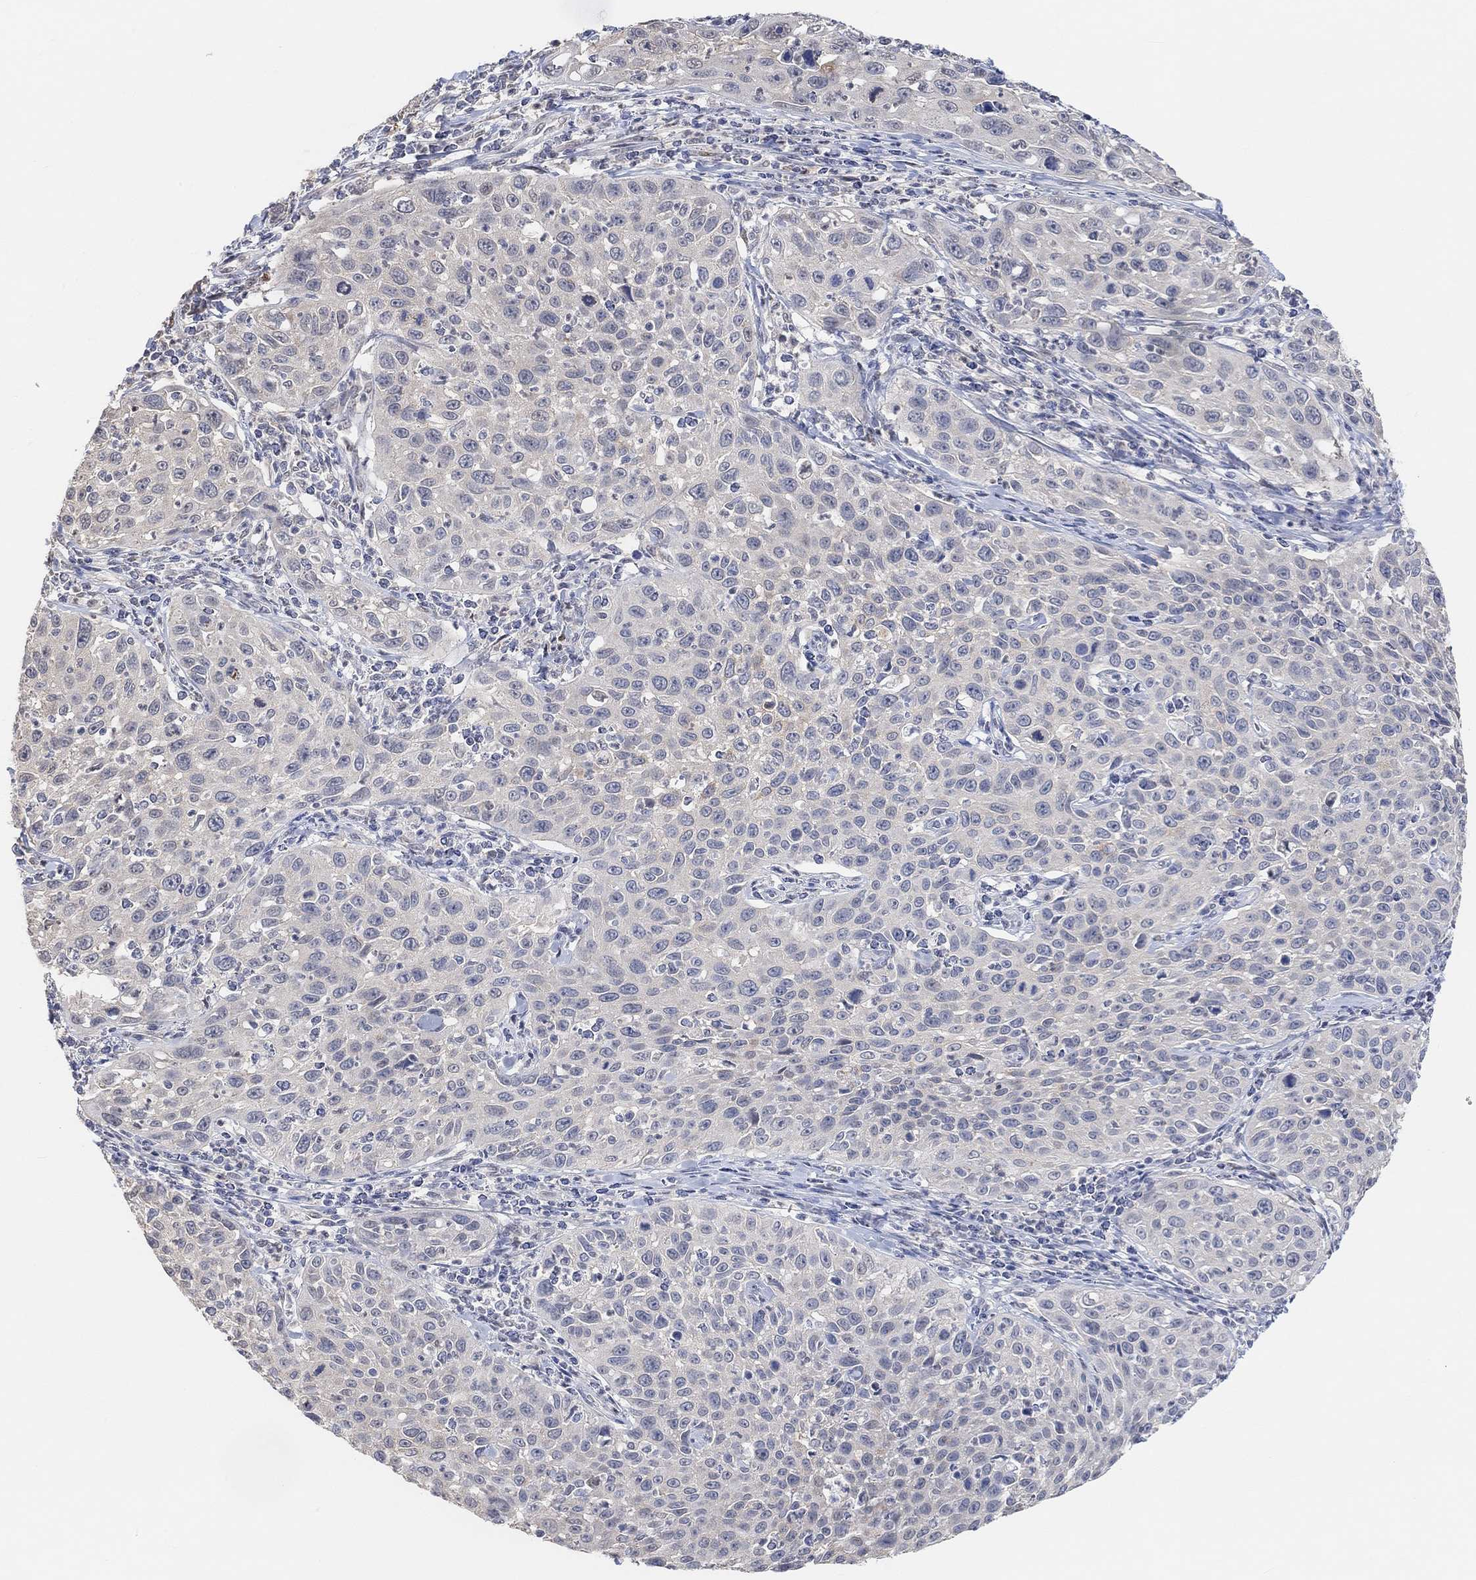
{"staining": {"intensity": "negative", "quantity": "none", "location": "none"}, "tissue": "cervical cancer", "cell_type": "Tumor cells", "image_type": "cancer", "snomed": [{"axis": "morphology", "description": "Squamous cell carcinoma, NOS"}, {"axis": "topography", "description": "Cervix"}], "caption": "Immunohistochemistry (IHC) micrograph of neoplastic tissue: cervical cancer stained with DAB (3,3'-diaminobenzidine) shows no significant protein staining in tumor cells.", "gene": "MUC1", "patient": {"sex": "female", "age": 26}}